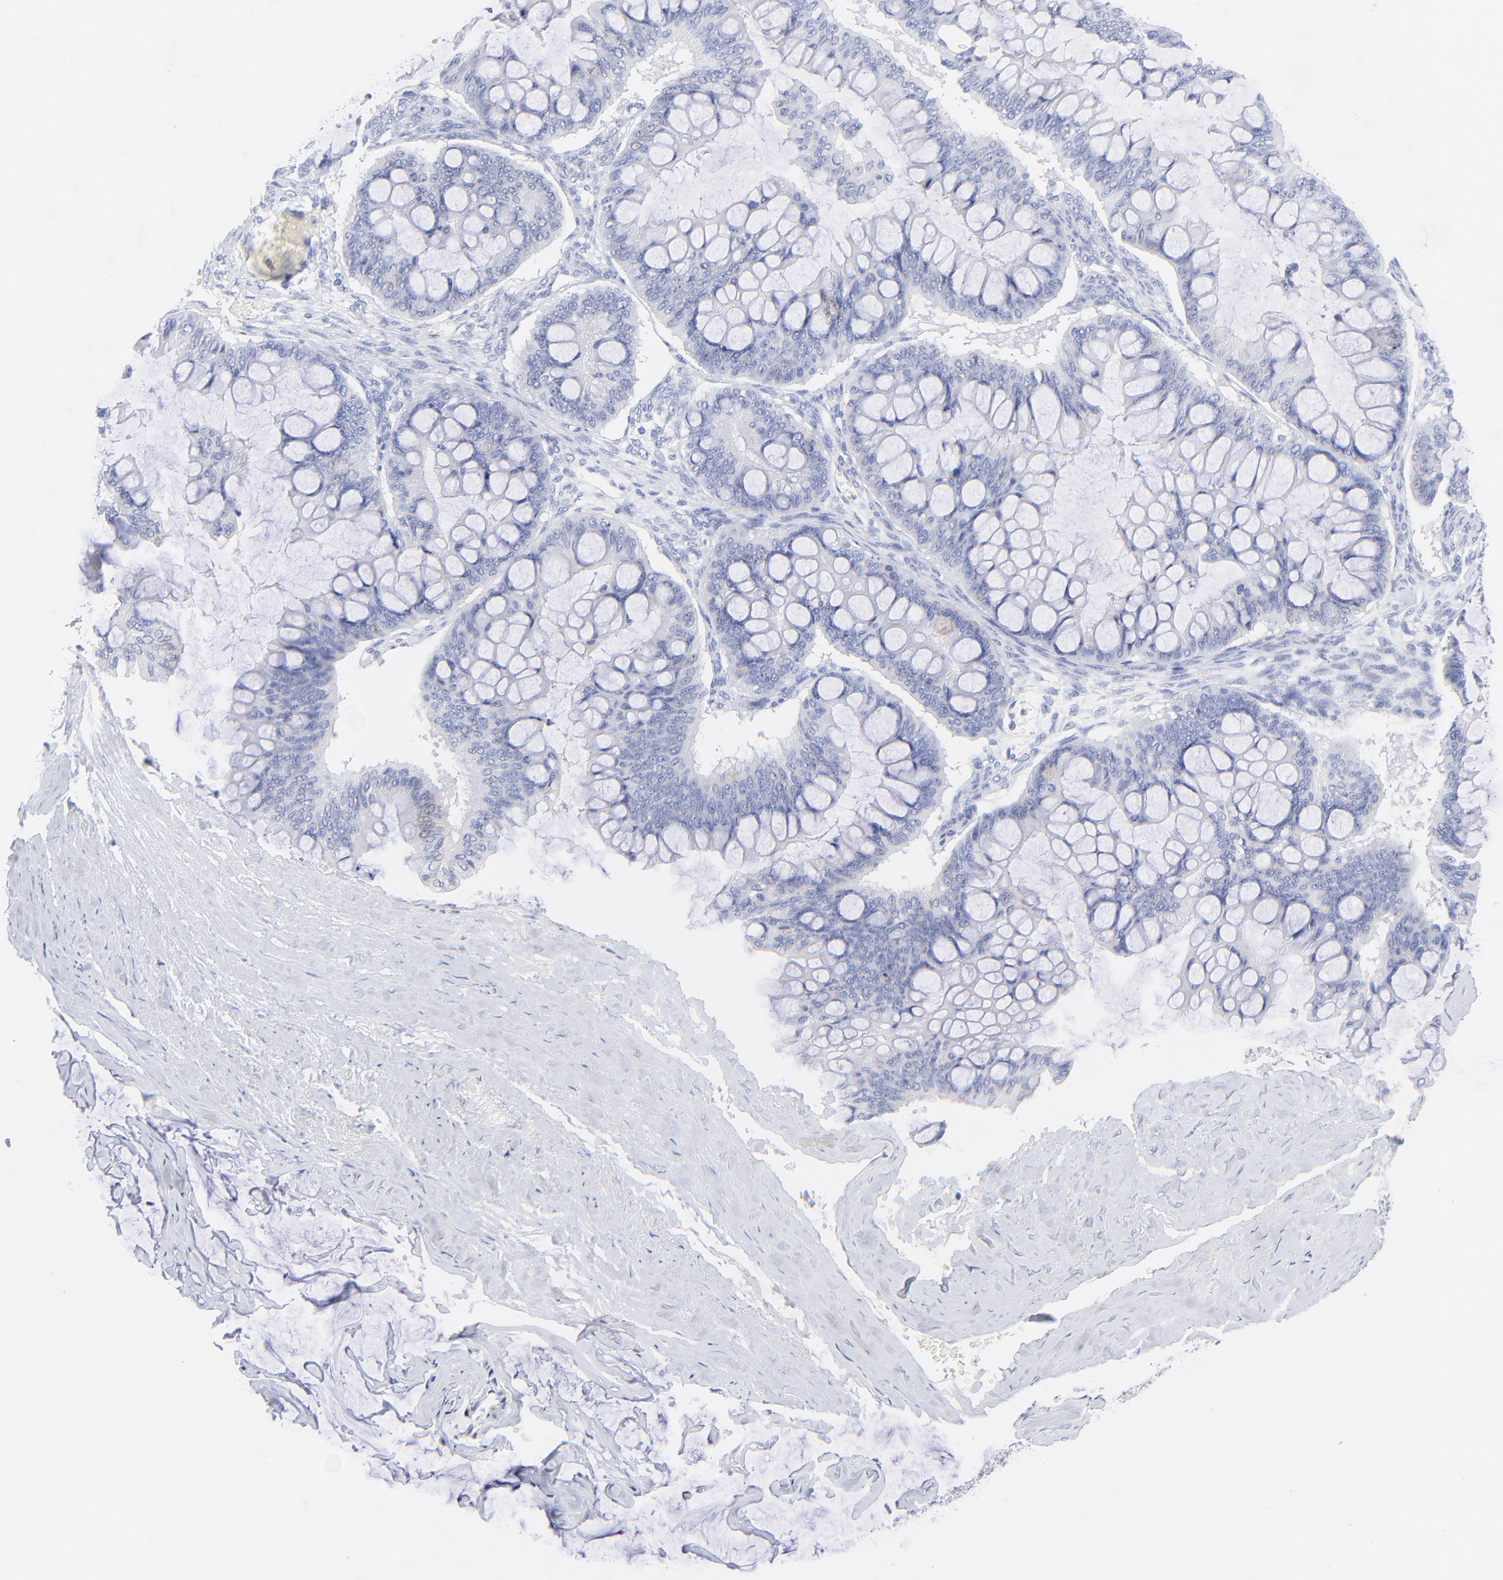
{"staining": {"intensity": "negative", "quantity": "none", "location": "none"}, "tissue": "ovarian cancer", "cell_type": "Tumor cells", "image_type": "cancer", "snomed": [{"axis": "morphology", "description": "Cystadenocarcinoma, mucinous, NOS"}, {"axis": "topography", "description": "Ovary"}], "caption": "High magnification brightfield microscopy of ovarian cancer stained with DAB (3,3'-diaminobenzidine) (brown) and counterstained with hematoxylin (blue): tumor cells show no significant expression. (DAB (3,3'-diaminobenzidine) IHC visualized using brightfield microscopy, high magnification).", "gene": "SULT4A1", "patient": {"sex": "female", "age": 73}}